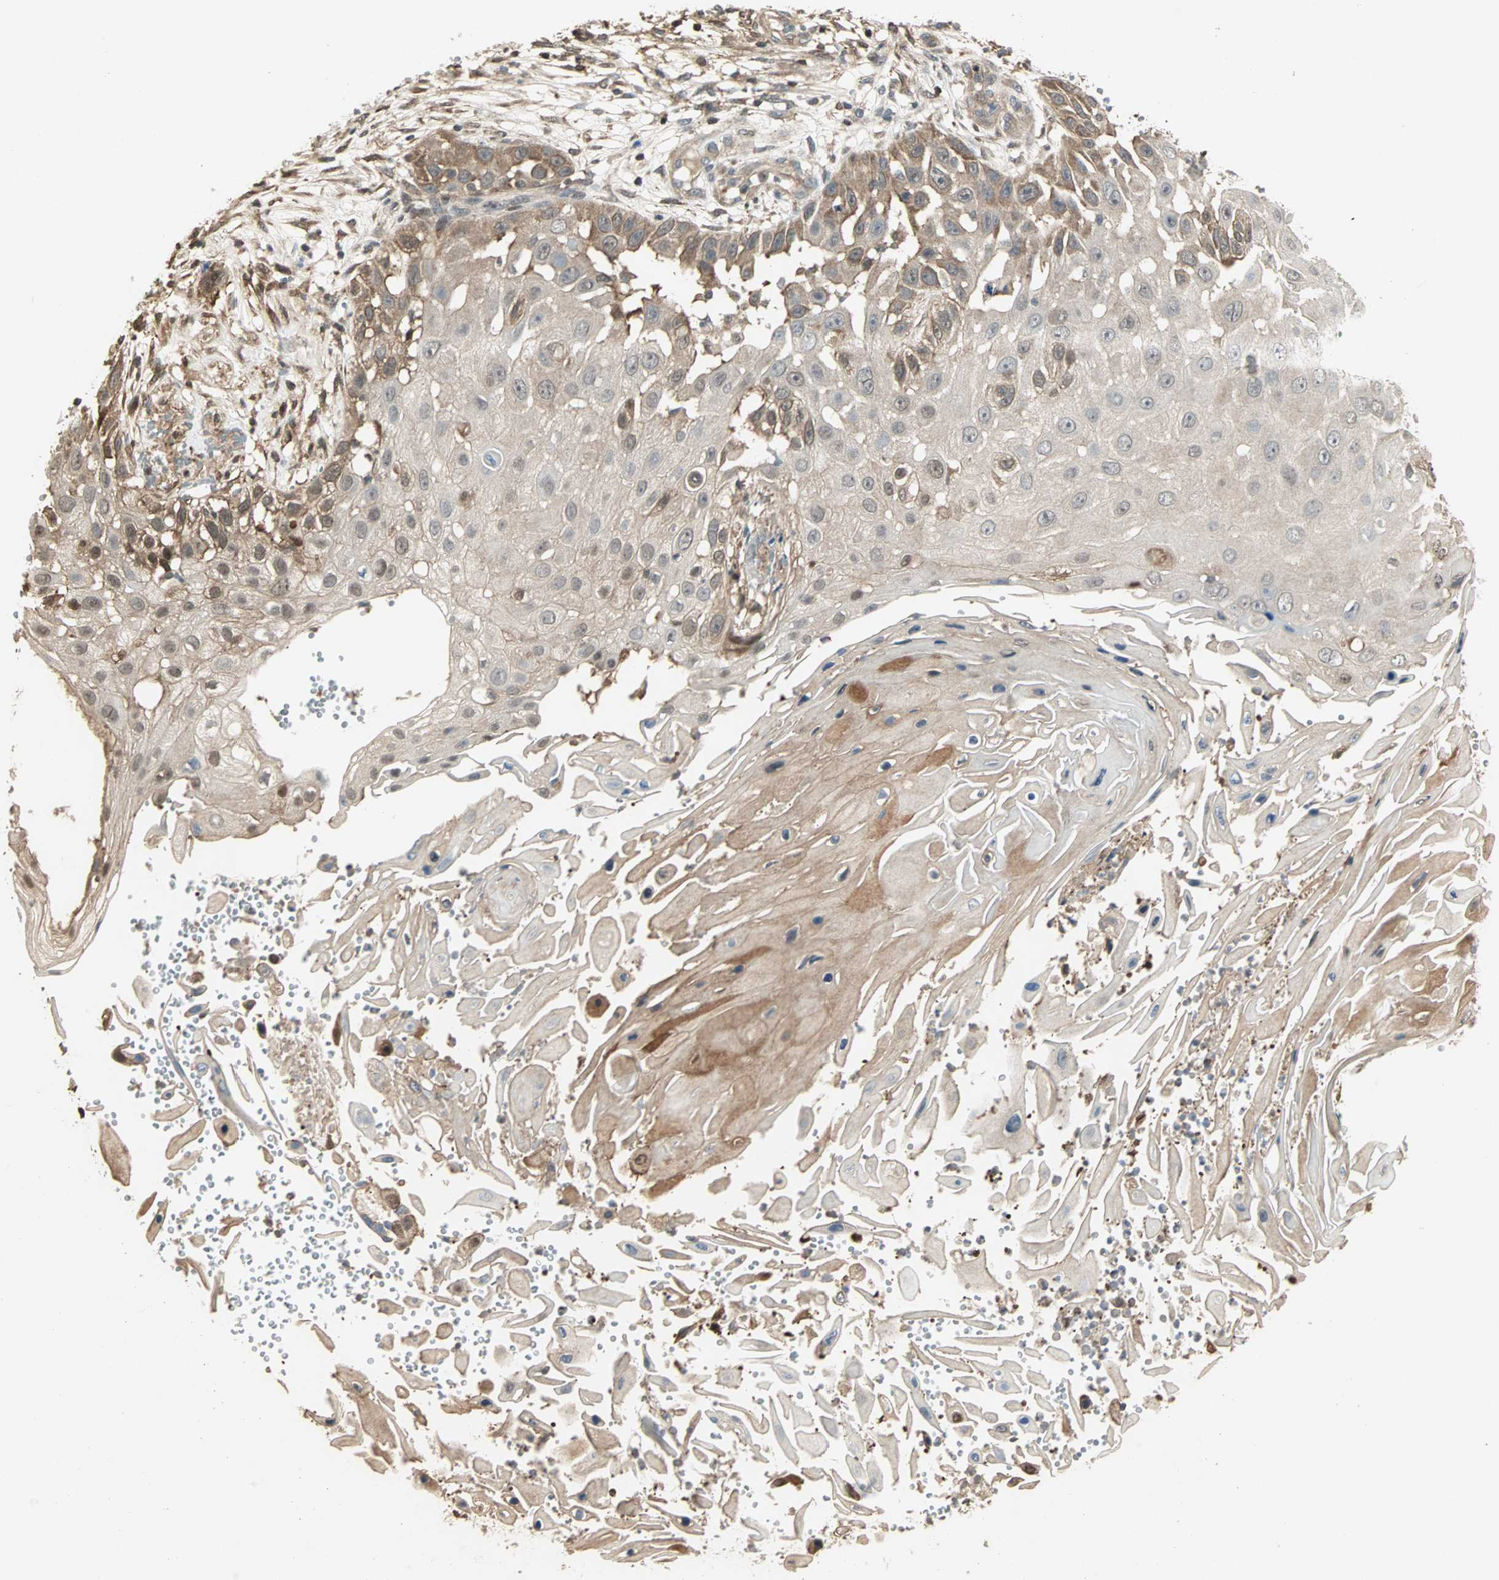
{"staining": {"intensity": "moderate", "quantity": ">75%", "location": "cytoplasmic/membranous"}, "tissue": "skin cancer", "cell_type": "Tumor cells", "image_type": "cancer", "snomed": [{"axis": "morphology", "description": "Squamous cell carcinoma, NOS"}, {"axis": "topography", "description": "Skin"}], "caption": "Protein expression analysis of skin squamous cell carcinoma demonstrates moderate cytoplasmic/membranous positivity in approximately >75% of tumor cells.", "gene": "DRG2", "patient": {"sex": "female", "age": 44}}